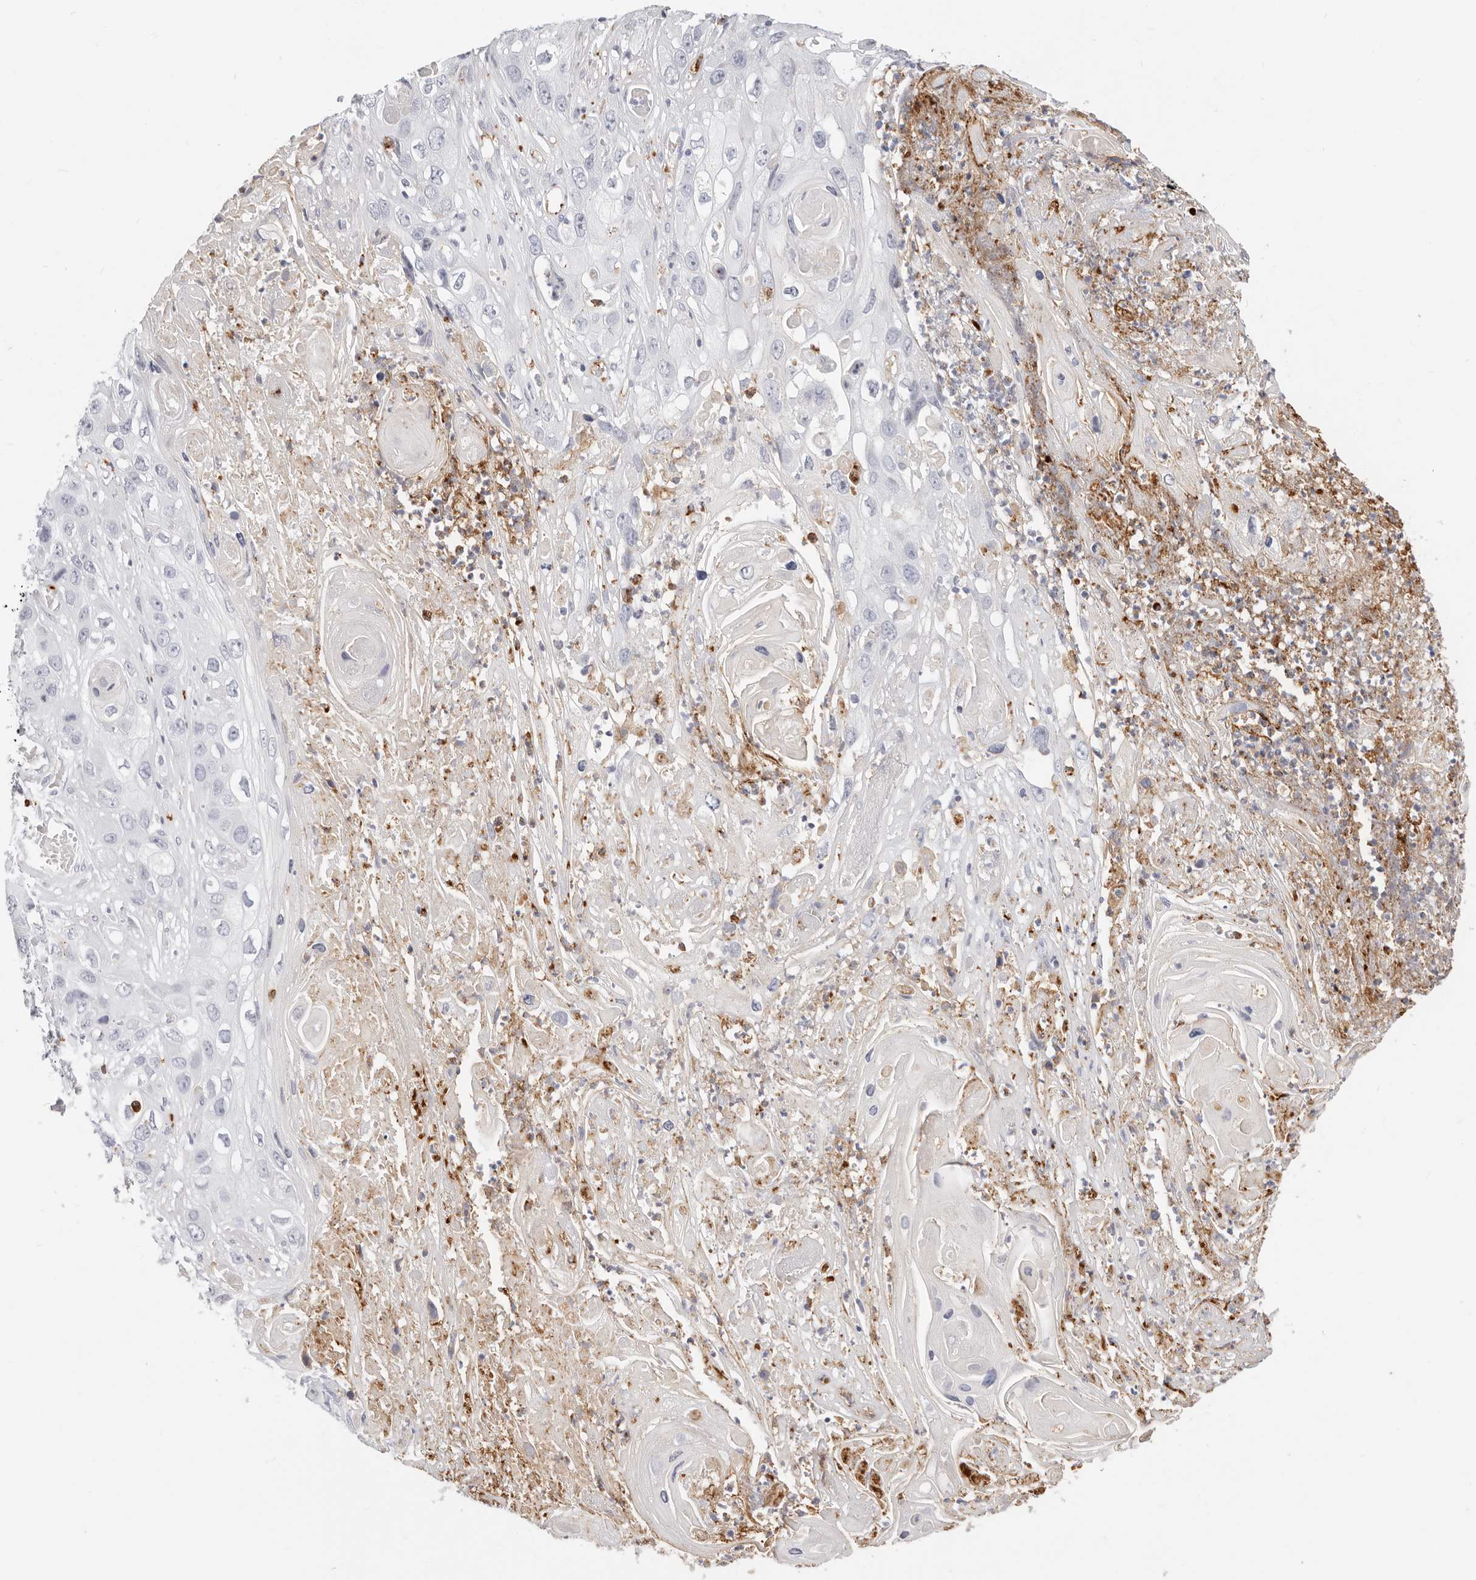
{"staining": {"intensity": "negative", "quantity": "none", "location": "none"}, "tissue": "skin cancer", "cell_type": "Tumor cells", "image_type": "cancer", "snomed": [{"axis": "morphology", "description": "Squamous cell carcinoma, NOS"}, {"axis": "topography", "description": "Skin"}], "caption": "High power microscopy image of an immunohistochemistry (IHC) photomicrograph of skin squamous cell carcinoma, revealing no significant expression in tumor cells.", "gene": "CAMP", "patient": {"sex": "male", "age": 55}}